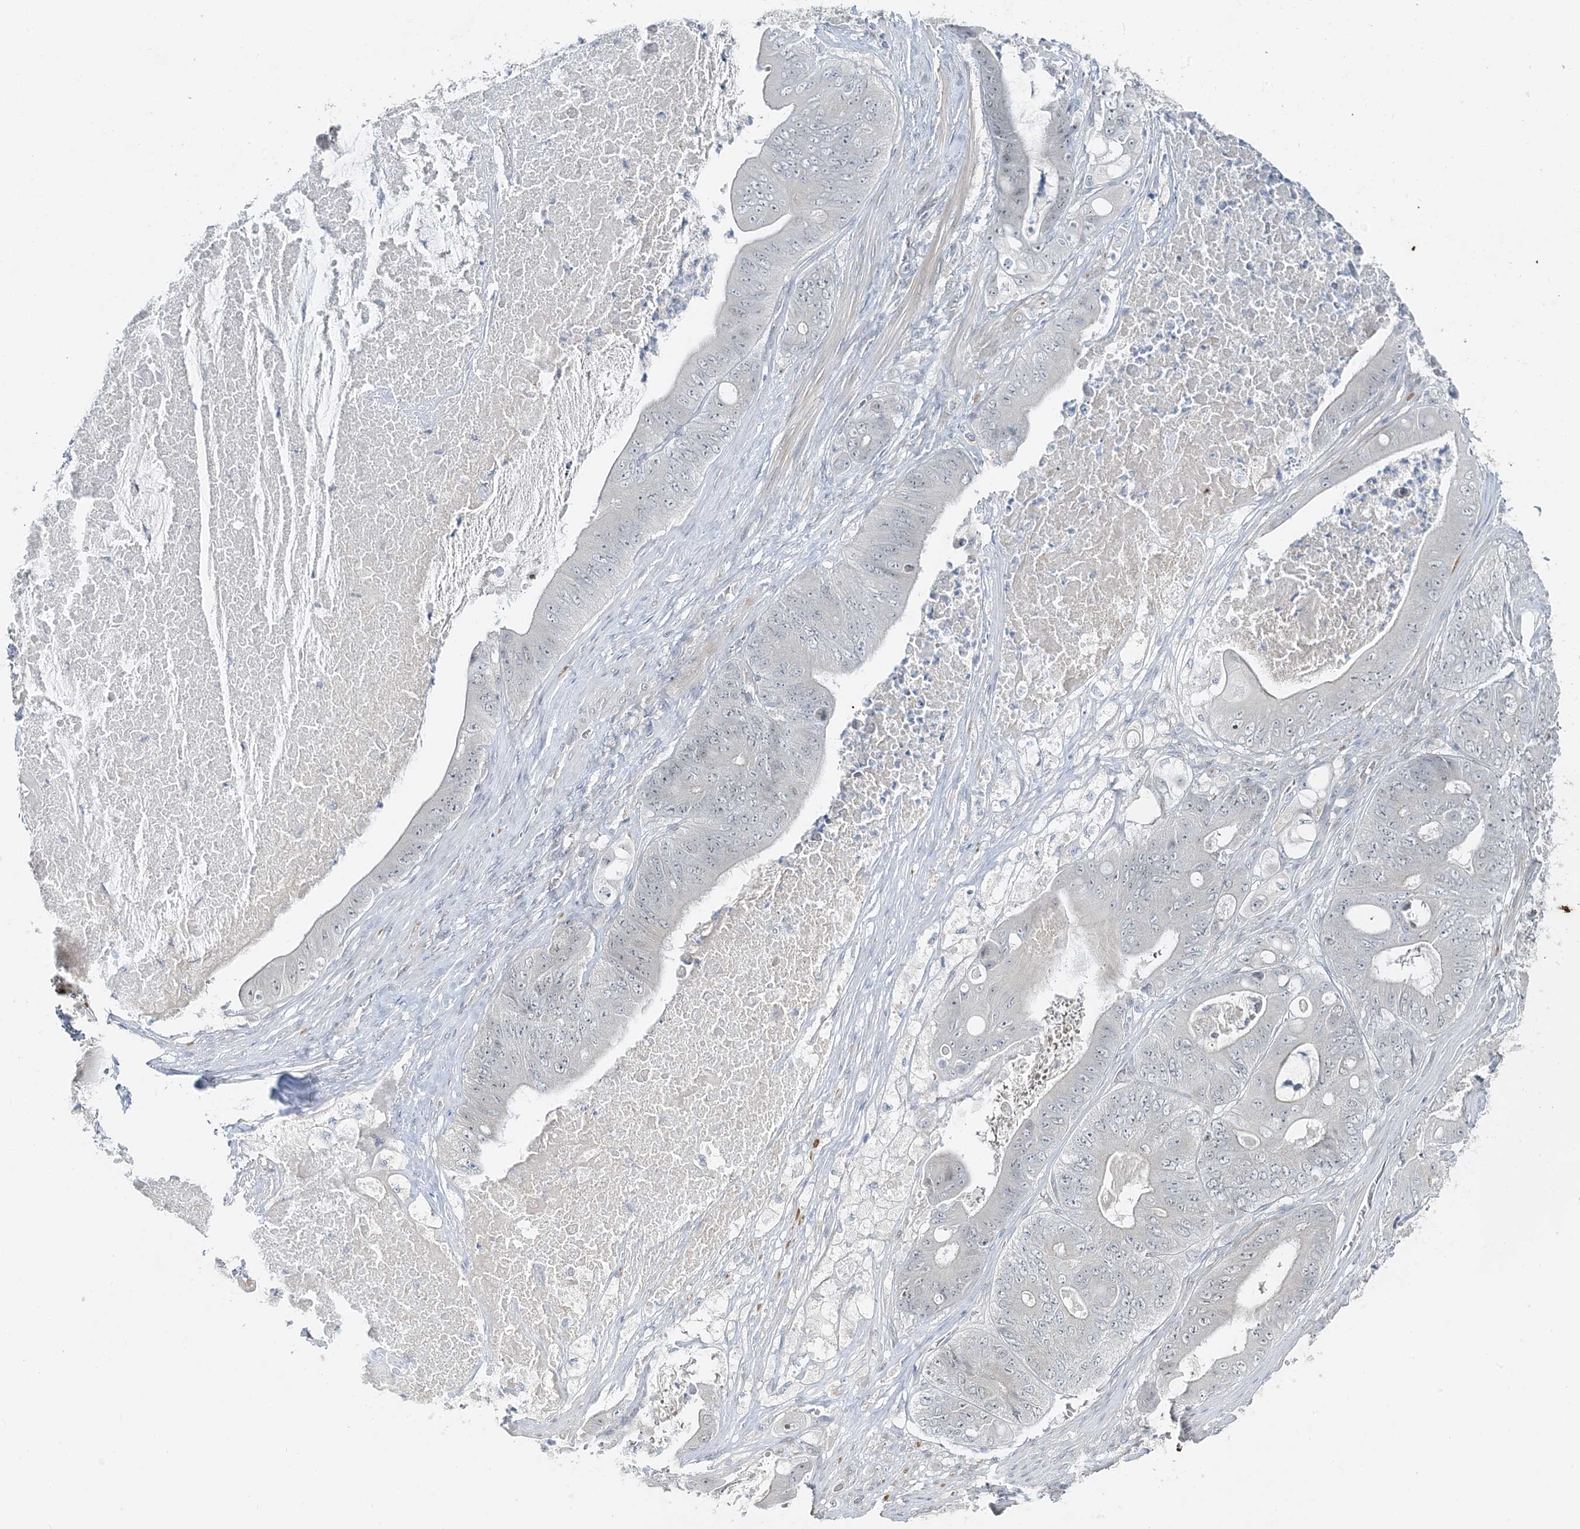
{"staining": {"intensity": "negative", "quantity": "none", "location": "none"}, "tissue": "stomach cancer", "cell_type": "Tumor cells", "image_type": "cancer", "snomed": [{"axis": "morphology", "description": "Adenocarcinoma, NOS"}, {"axis": "topography", "description": "Stomach"}], "caption": "Immunohistochemistry (IHC) of human stomach cancer shows no staining in tumor cells.", "gene": "LEXM", "patient": {"sex": "female", "age": 73}}